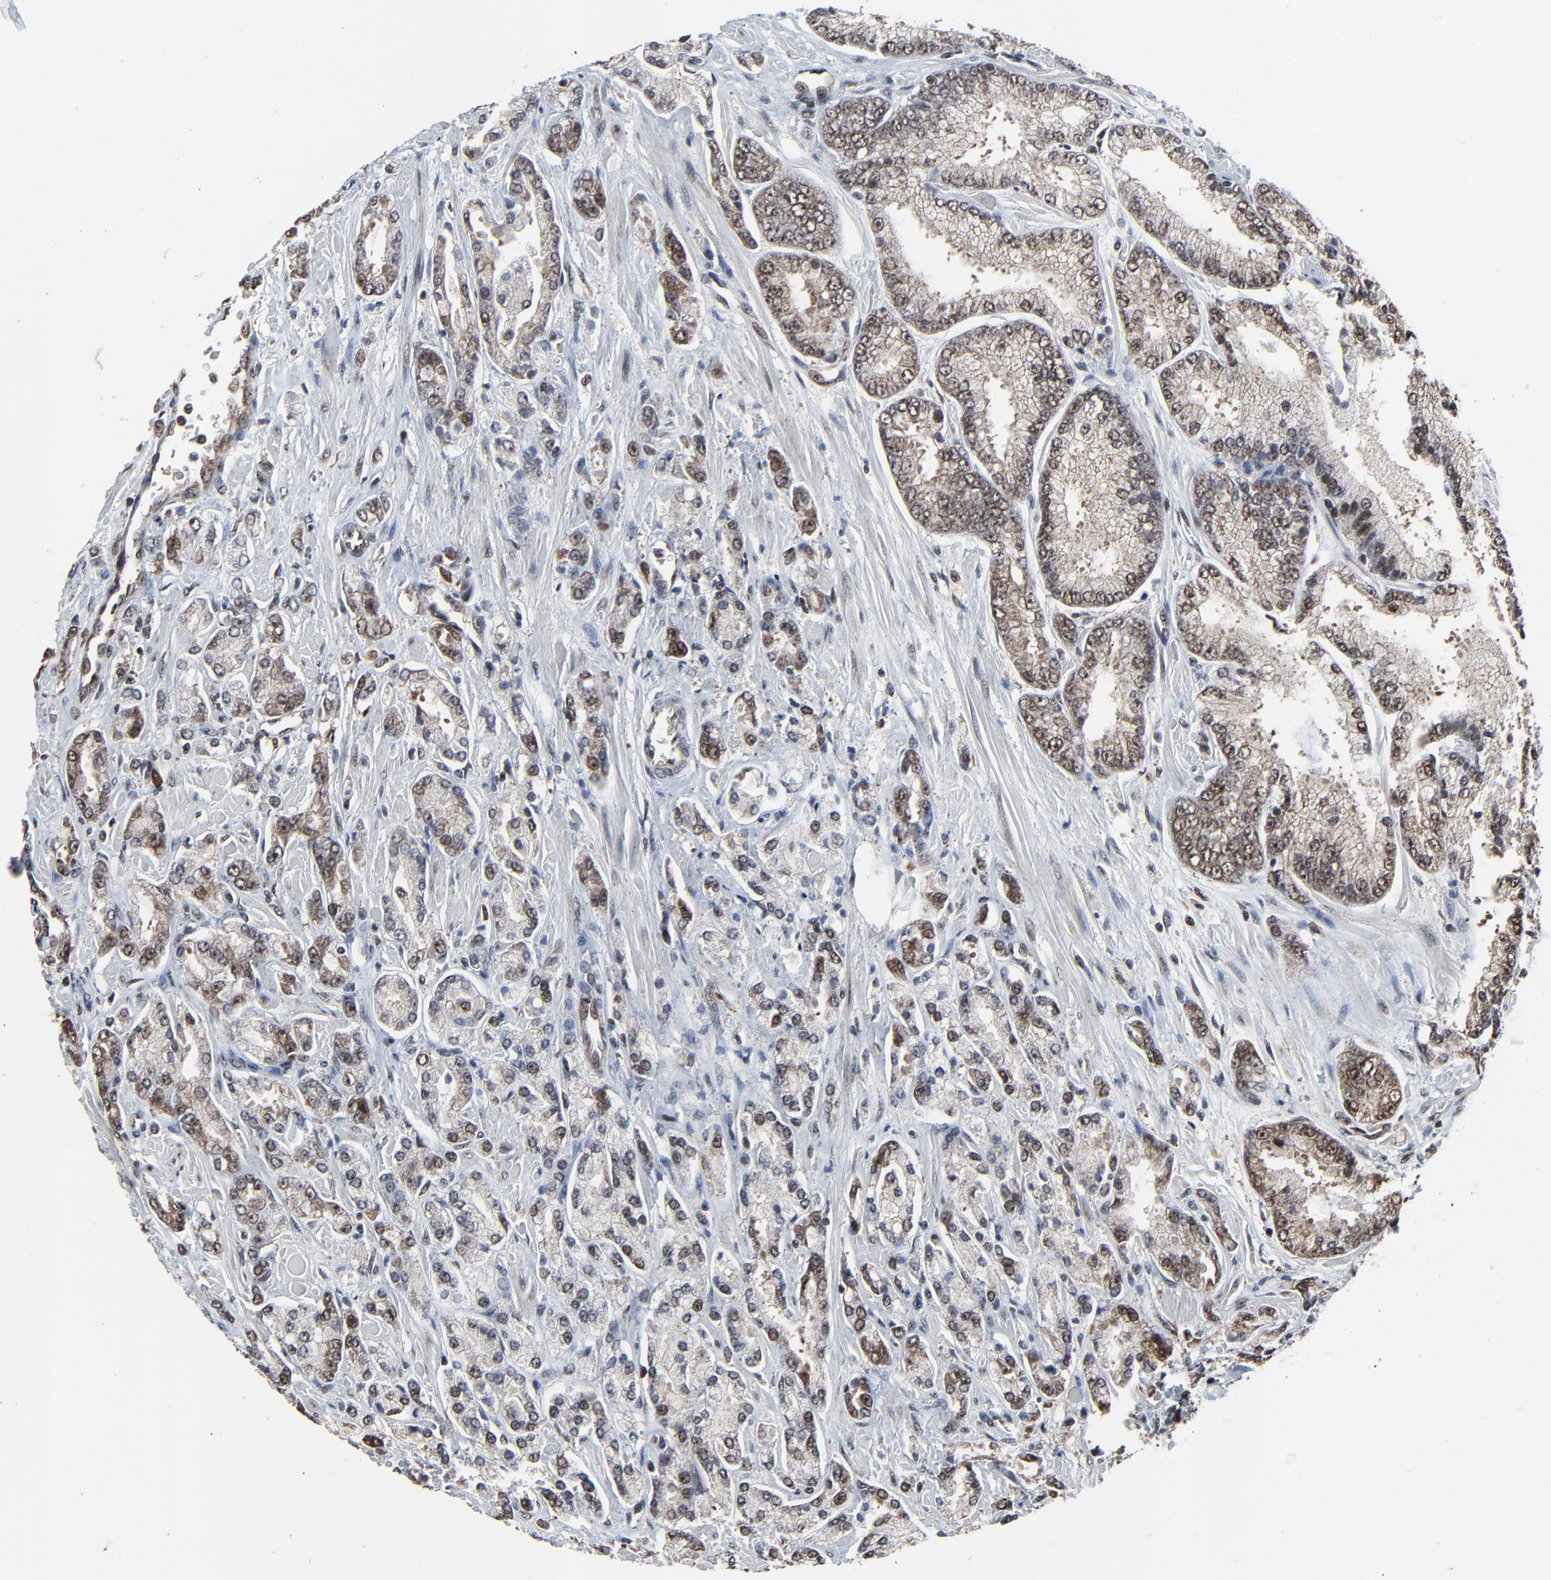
{"staining": {"intensity": "moderate", "quantity": "25%-75%", "location": "cytoplasmic/membranous,nuclear"}, "tissue": "prostate cancer", "cell_type": "Tumor cells", "image_type": "cancer", "snomed": [{"axis": "morphology", "description": "Adenocarcinoma, High grade"}, {"axis": "topography", "description": "Prostate"}], "caption": "Prostate cancer (adenocarcinoma (high-grade)) tissue shows moderate cytoplasmic/membranous and nuclear expression in about 25%-75% of tumor cells, visualized by immunohistochemistry.", "gene": "RHOJ", "patient": {"sex": "male", "age": 71}}